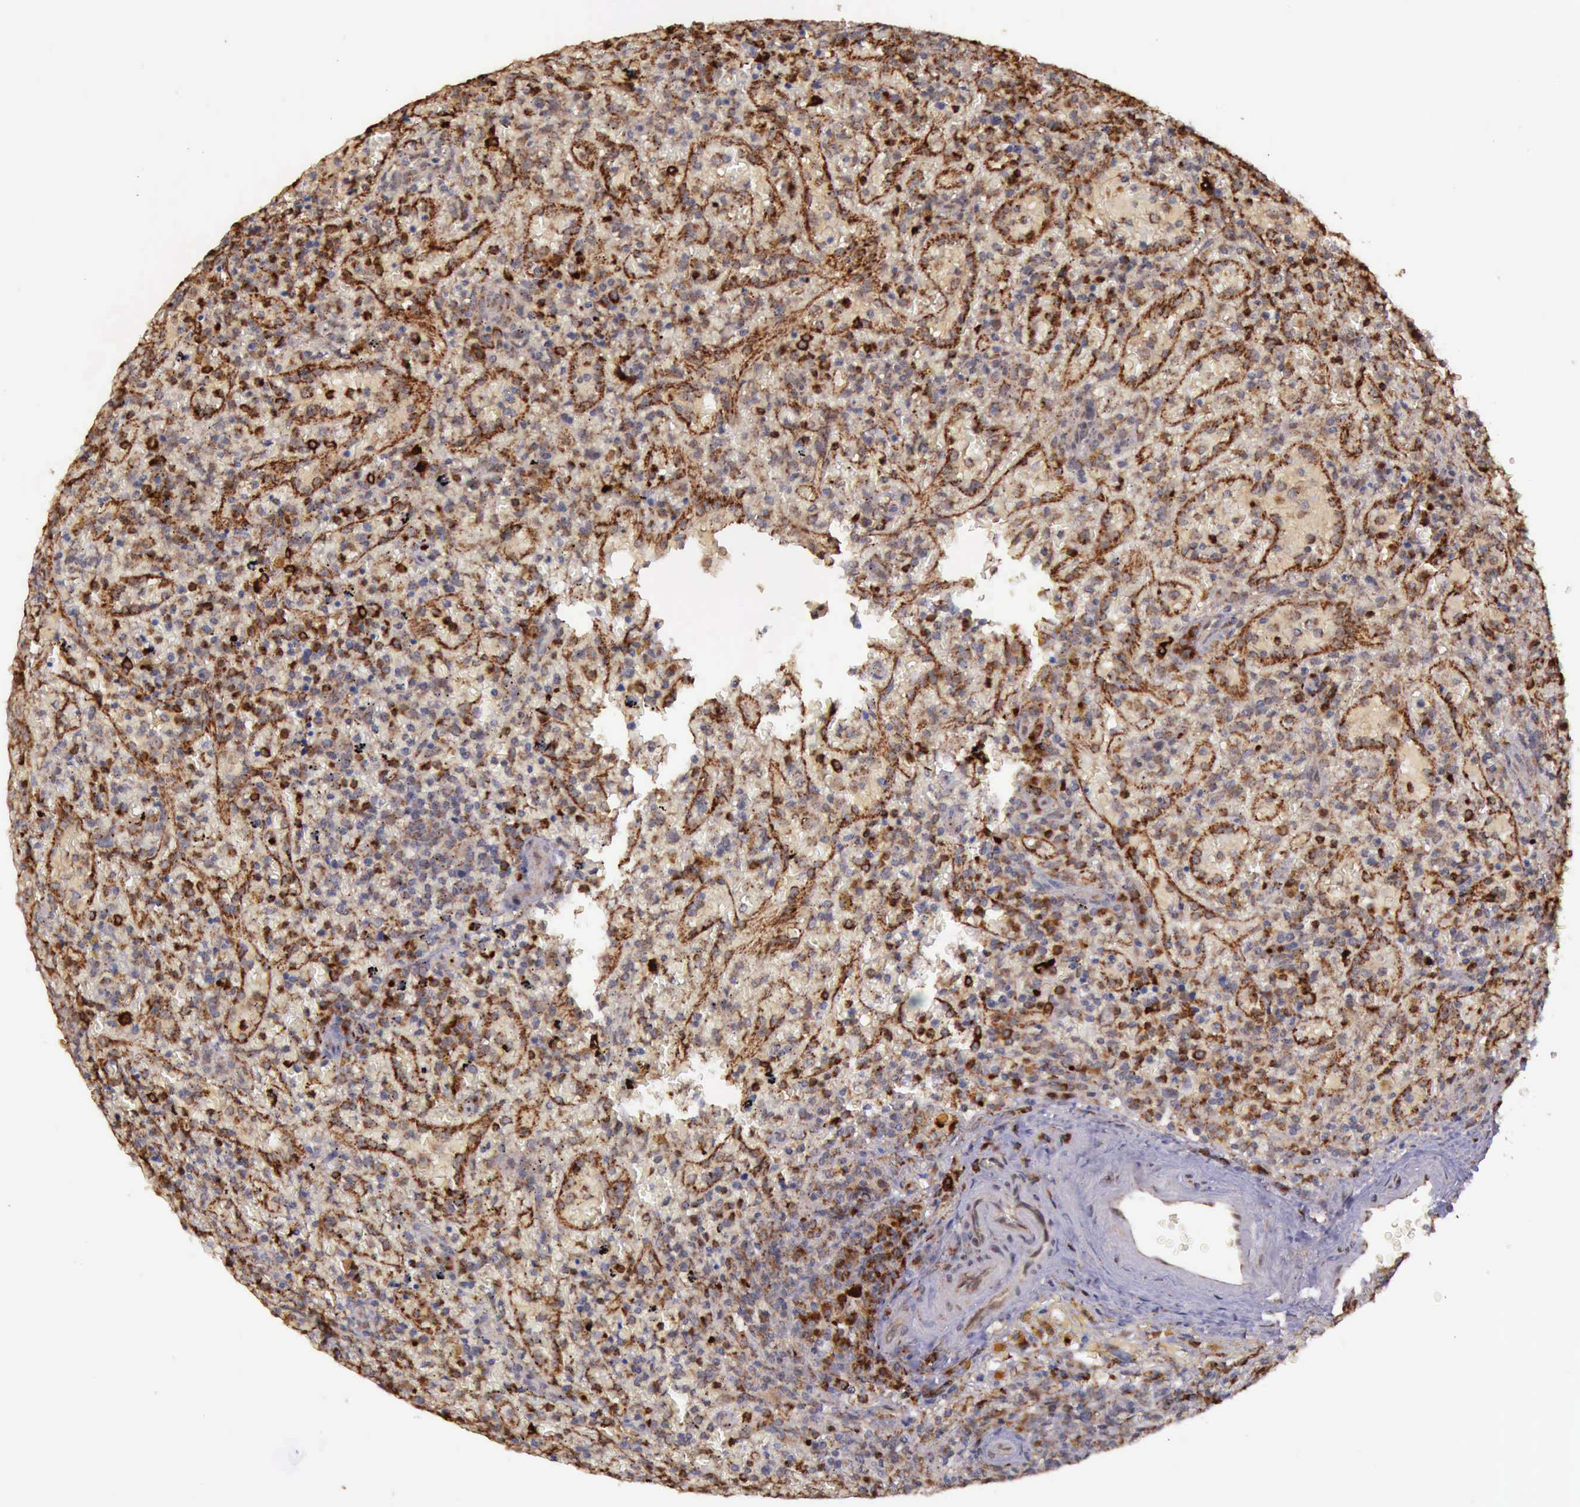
{"staining": {"intensity": "moderate", "quantity": ">75%", "location": "cytoplasmic/membranous"}, "tissue": "lymphoma", "cell_type": "Tumor cells", "image_type": "cancer", "snomed": [{"axis": "morphology", "description": "Malignant lymphoma, non-Hodgkin's type, High grade"}, {"axis": "topography", "description": "Spleen"}, {"axis": "topography", "description": "Lymph node"}], "caption": "The micrograph reveals staining of high-grade malignant lymphoma, non-Hodgkin's type, revealing moderate cytoplasmic/membranous protein staining (brown color) within tumor cells.", "gene": "ARMCX3", "patient": {"sex": "female", "age": 70}}